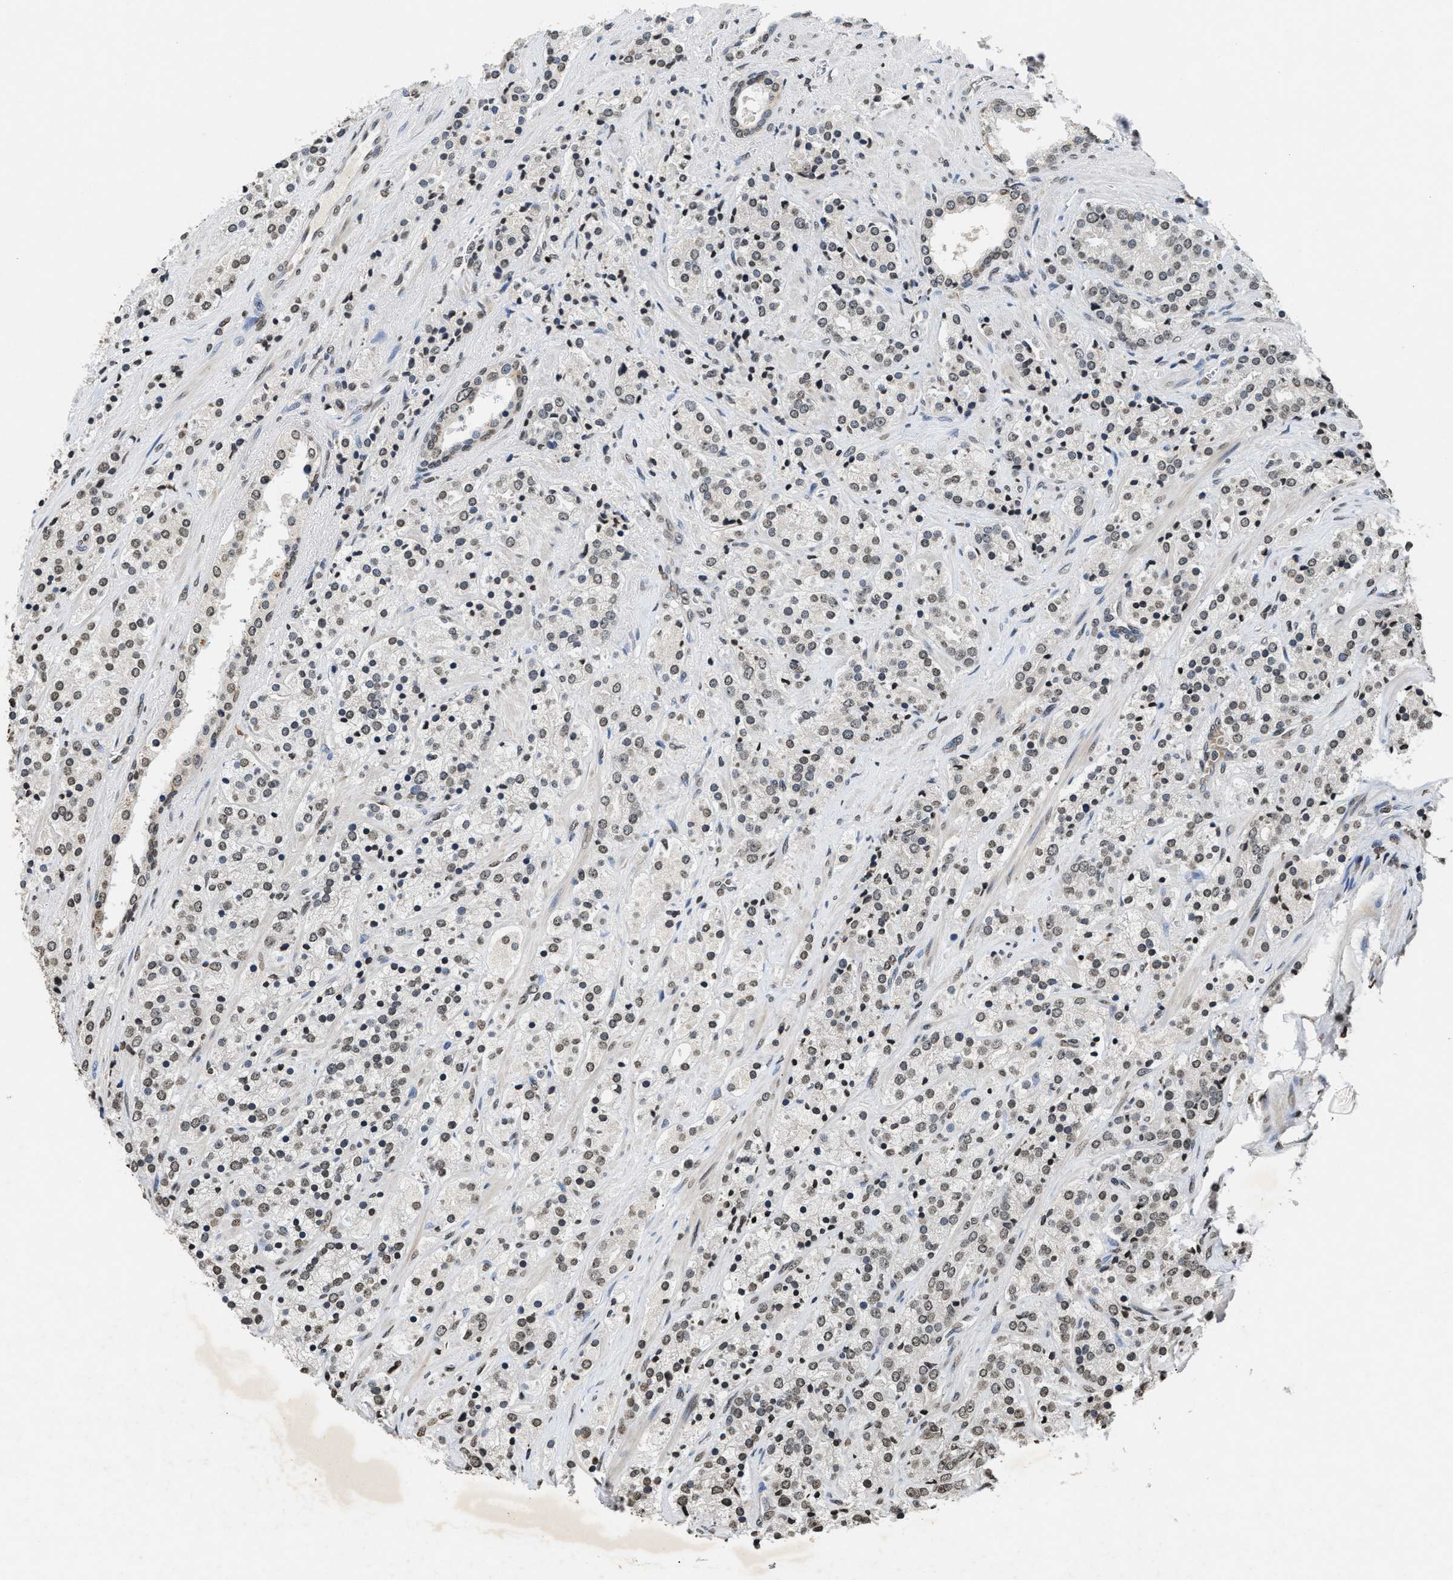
{"staining": {"intensity": "weak", "quantity": "25%-75%", "location": "nuclear"}, "tissue": "prostate cancer", "cell_type": "Tumor cells", "image_type": "cancer", "snomed": [{"axis": "morphology", "description": "Adenocarcinoma, High grade"}, {"axis": "topography", "description": "Prostate"}], "caption": "This photomicrograph shows adenocarcinoma (high-grade) (prostate) stained with immunohistochemistry (IHC) to label a protein in brown. The nuclear of tumor cells show weak positivity for the protein. Nuclei are counter-stained blue.", "gene": "DNASE1L3", "patient": {"sex": "male", "age": 71}}